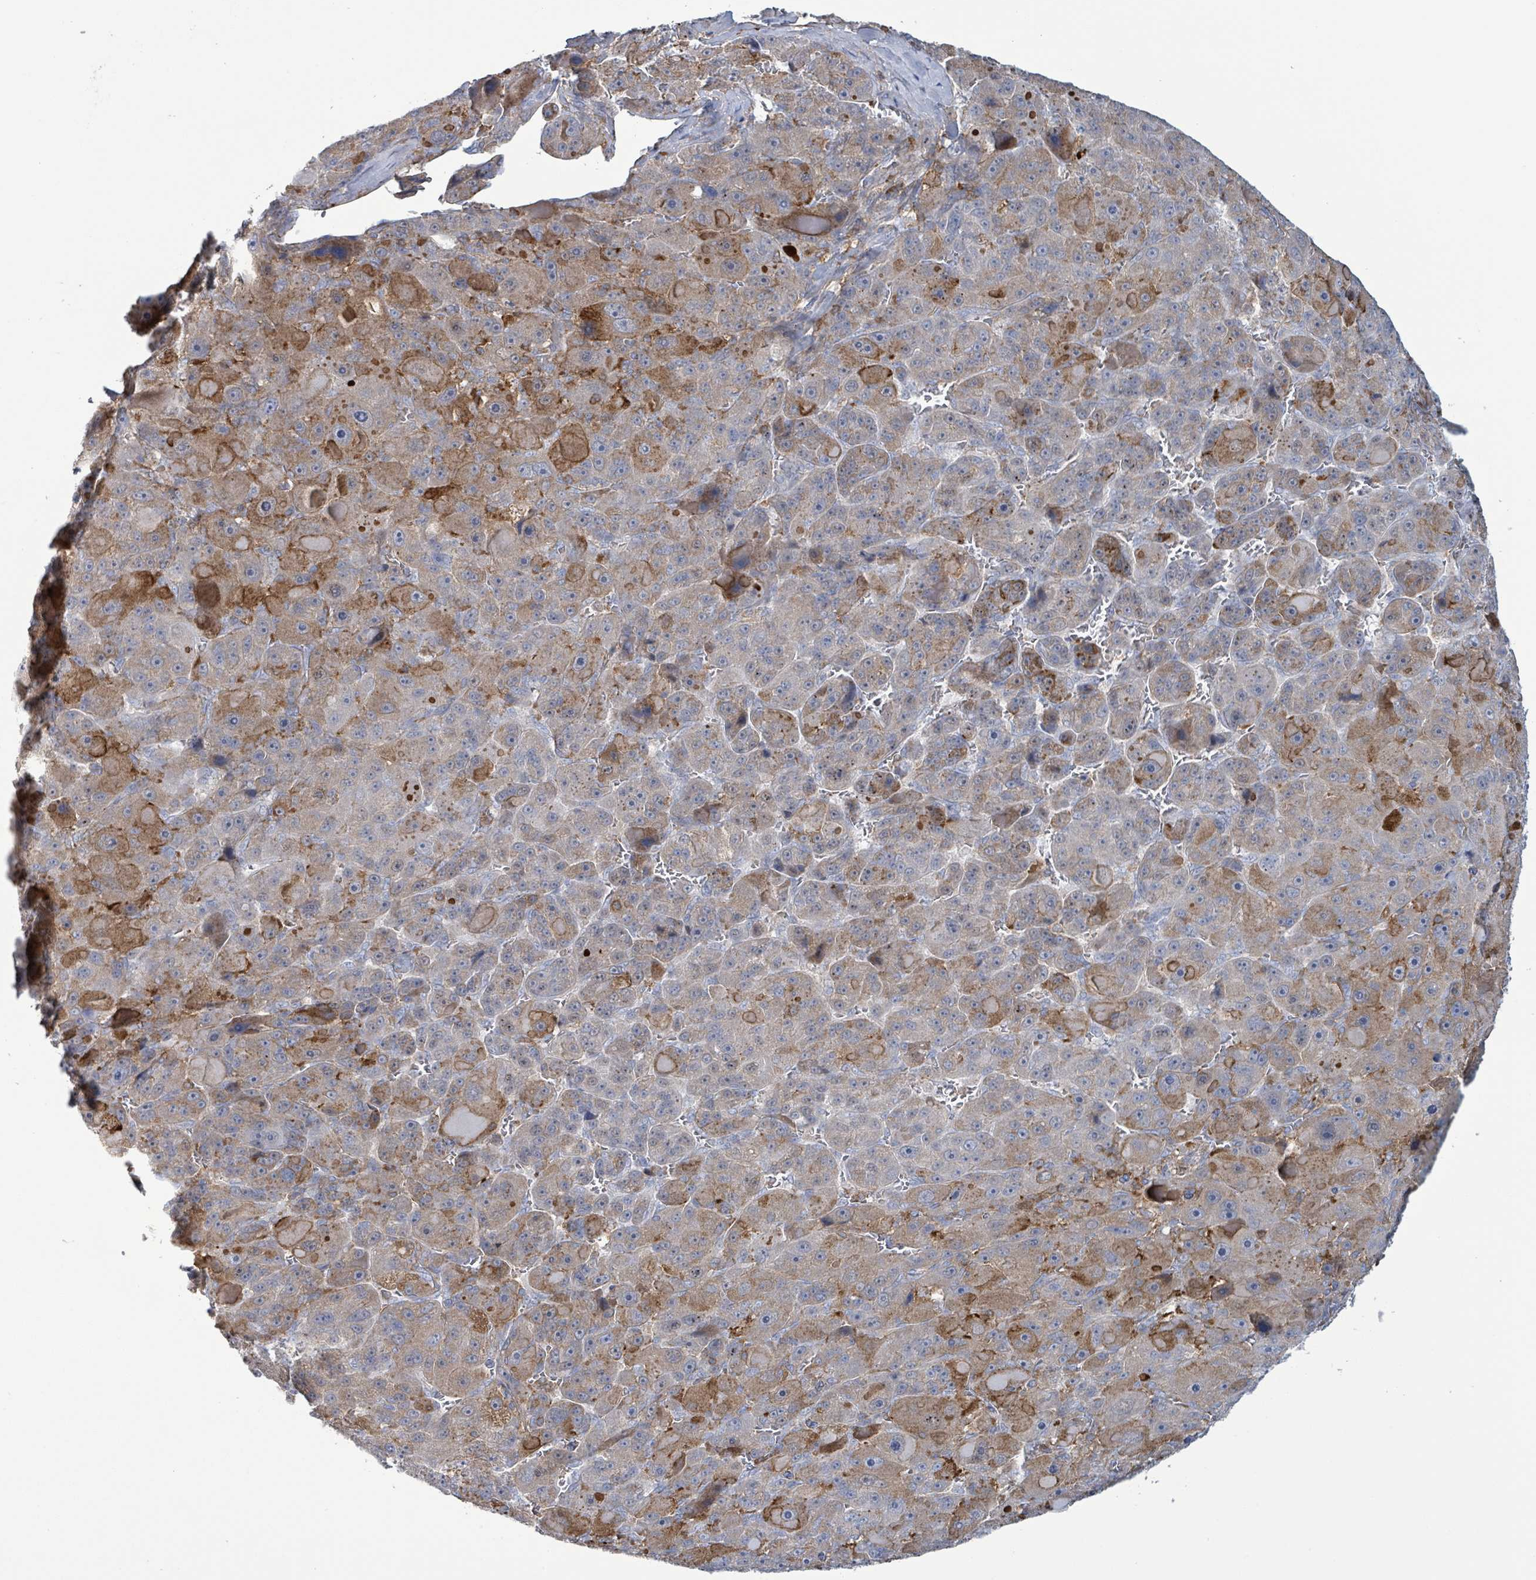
{"staining": {"intensity": "moderate", "quantity": "25%-75%", "location": "cytoplasmic/membranous"}, "tissue": "liver cancer", "cell_type": "Tumor cells", "image_type": "cancer", "snomed": [{"axis": "morphology", "description": "Carcinoma, Hepatocellular, NOS"}, {"axis": "topography", "description": "Liver"}], "caption": "Protein expression analysis of human hepatocellular carcinoma (liver) reveals moderate cytoplasmic/membranous expression in approximately 25%-75% of tumor cells.", "gene": "EGFL7", "patient": {"sex": "male", "age": 76}}